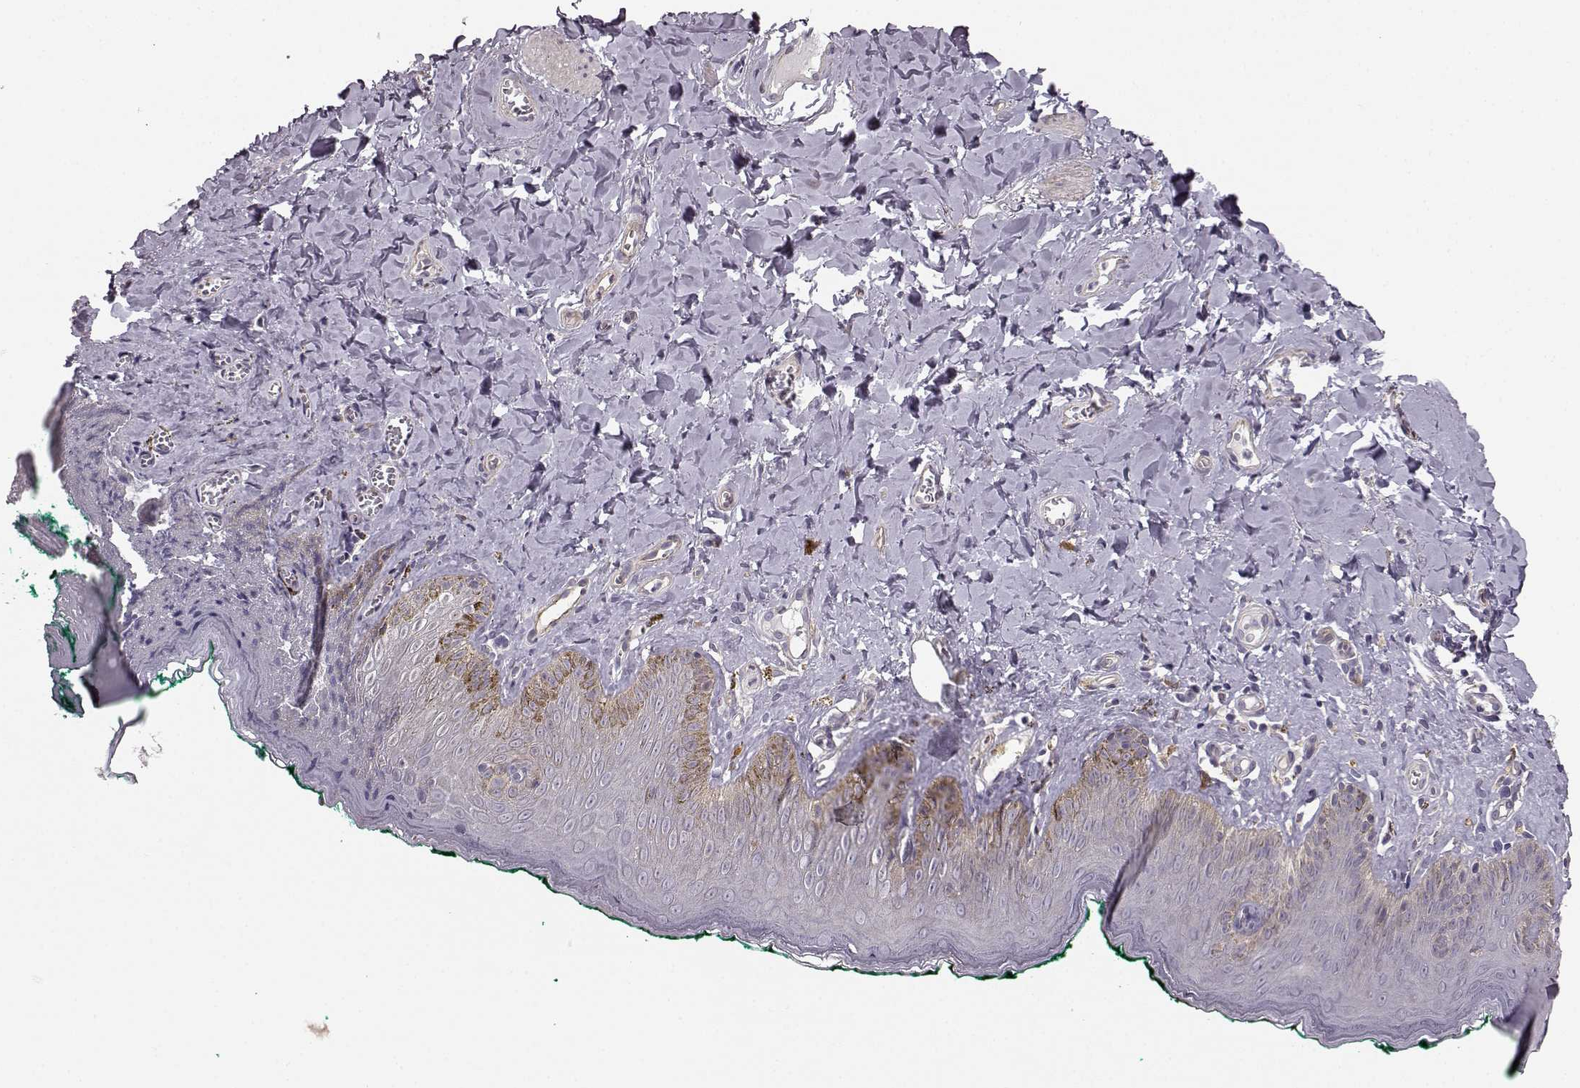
{"staining": {"intensity": "negative", "quantity": "none", "location": "none"}, "tissue": "skin", "cell_type": "Epidermal cells", "image_type": "normal", "snomed": [{"axis": "morphology", "description": "Normal tissue, NOS"}, {"axis": "topography", "description": "Vulva"}], "caption": "This image is of unremarkable skin stained with immunohistochemistry to label a protein in brown with the nuclei are counter-stained blue. There is no positivity in epidermal cells.", "gene": "GPR50", "patient": {"sex": "female", "age": 66}}